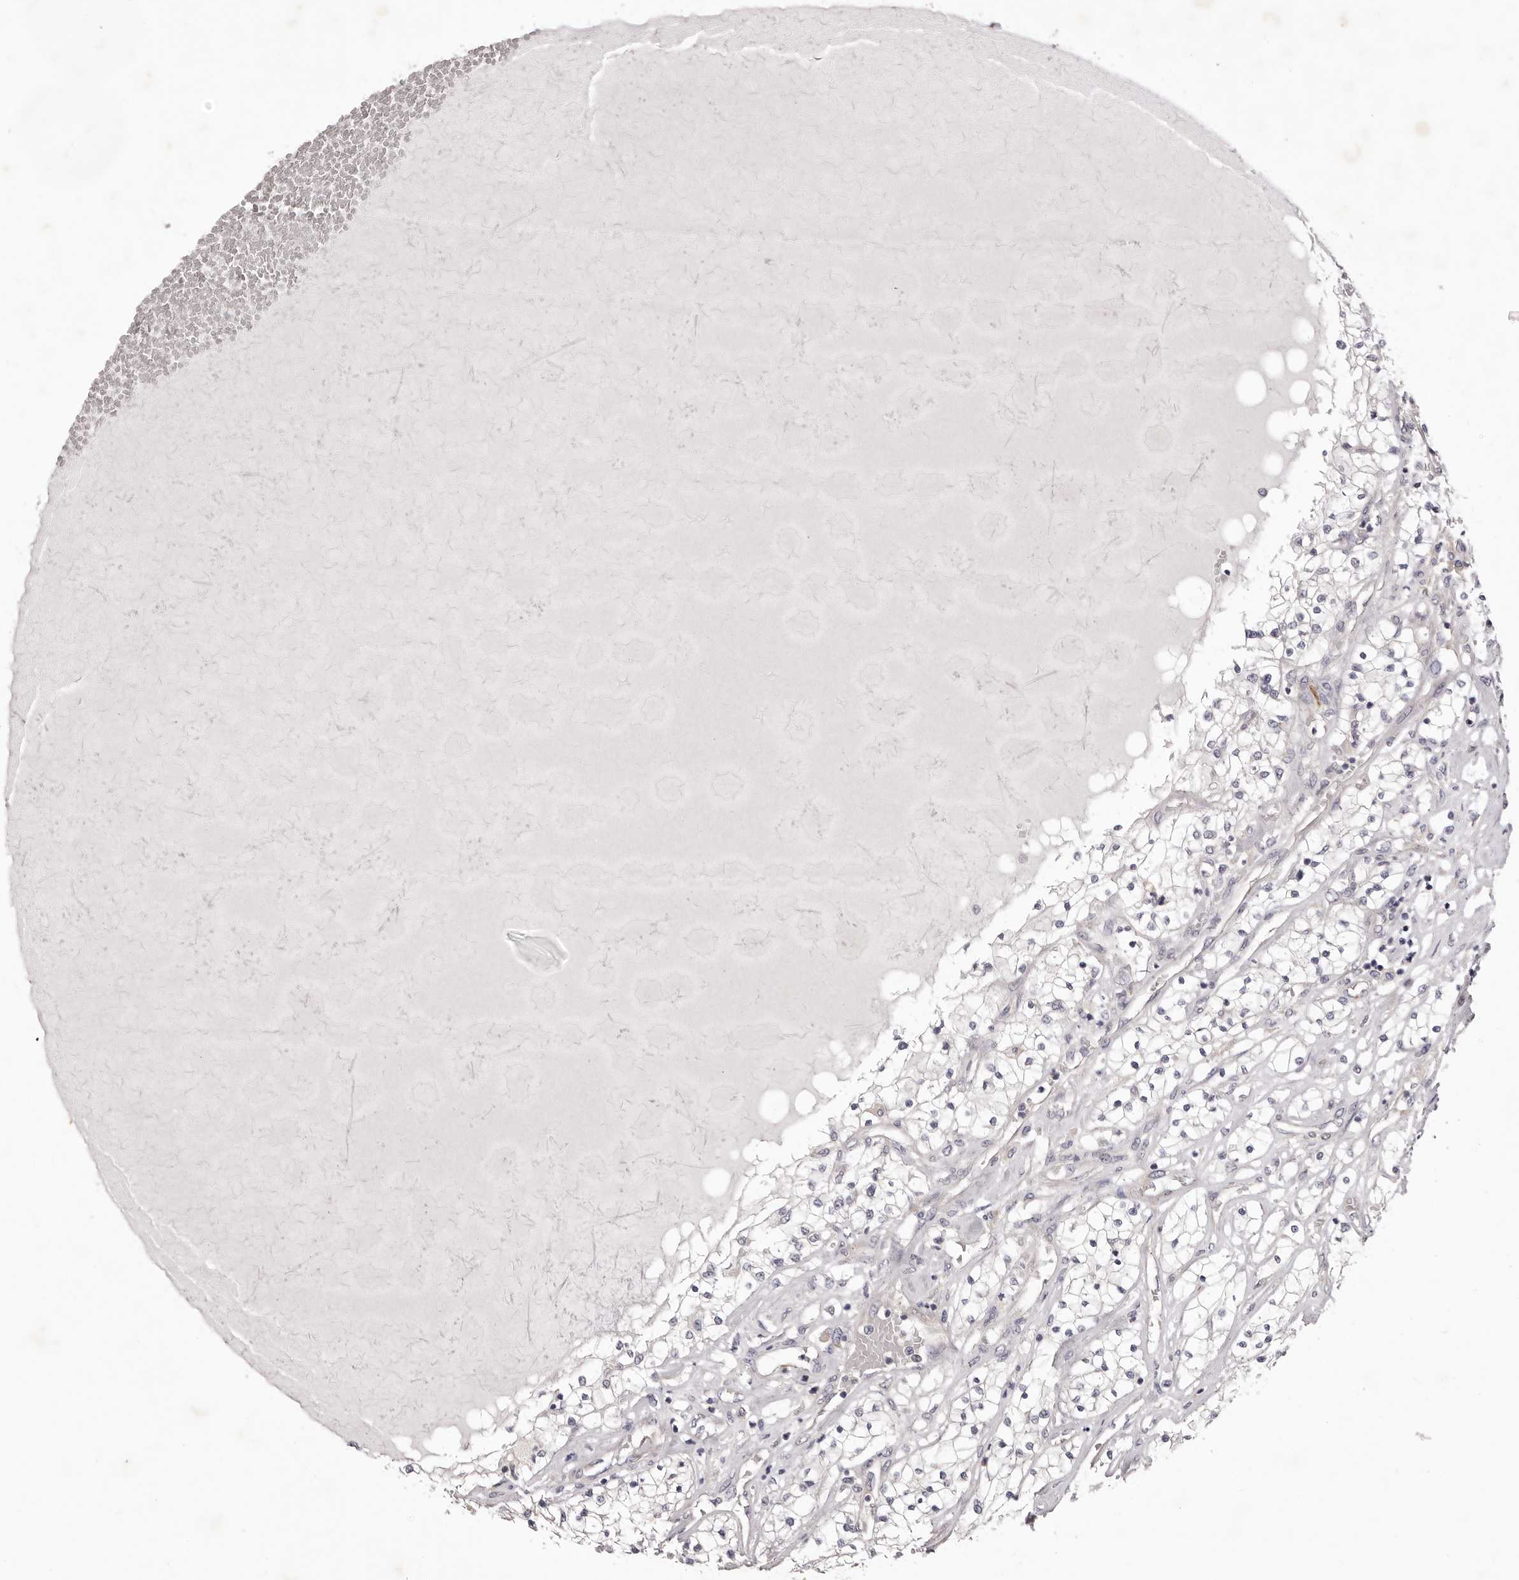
{"staining": {"intensity": "negative", "quantity": "none", "location": "none"}, "tissue": "renal cancer", "cell_type": "Tumor cells", "image_type": "cancer", "snomed": [{"axis": "morphology", "description": "Normal tissue, NOS"}, {"axis": "morphology", "description": "Adenocarcinoma, NOS"}, {"axis": "topography", "description": "Kidney"}], "caption": "There is no significant positivity in tumor cells of renal cancer.", "gene": "PNRC1", "patient": {"sex": "male", "age": 68}}